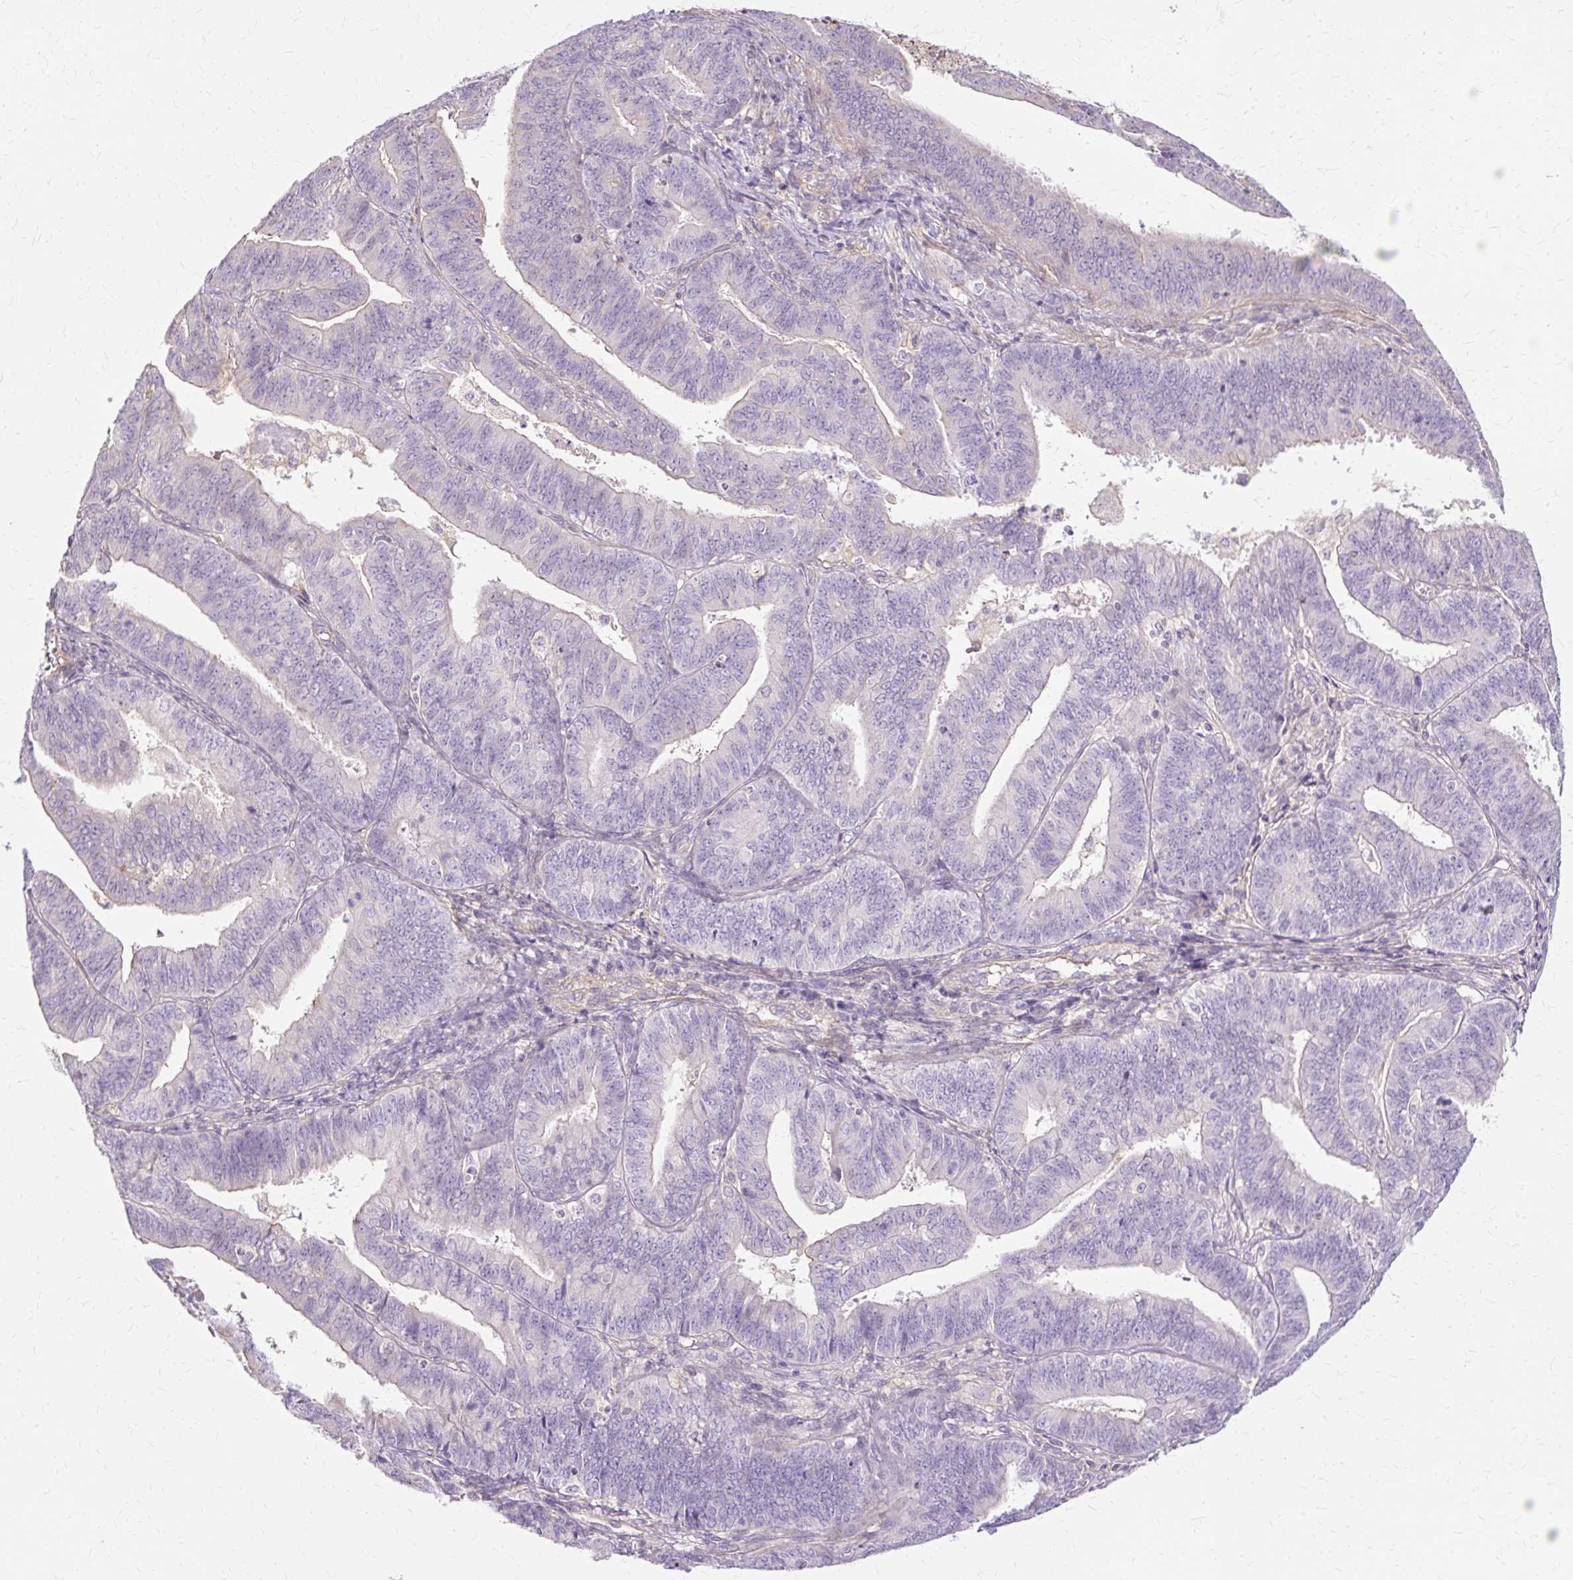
{"staining": {"intensity": "negative", "quantity": "none", "location": "none"}, "tissue": "endometrial cancer", "cell_type": "Tumor cells", "image_type": "cancer", "snomed": [{"axis": "morphology", "description": "Adenocarcinoma, NOS"}, {"axis": "topography", "description": "Endometrium"}], "caption": "A high-resolution histopathology image shows immunohistochemistry (IHC) staining of endometrial cancer, which displays no significant positivity in tumor cells. (Brightfield microscopy of DAB (3,3'-diaminobenzidine) immunohistochemistry at high magnification).", "gene": "TSPAN8", "patient": {"sex": "female", "age": 73}}